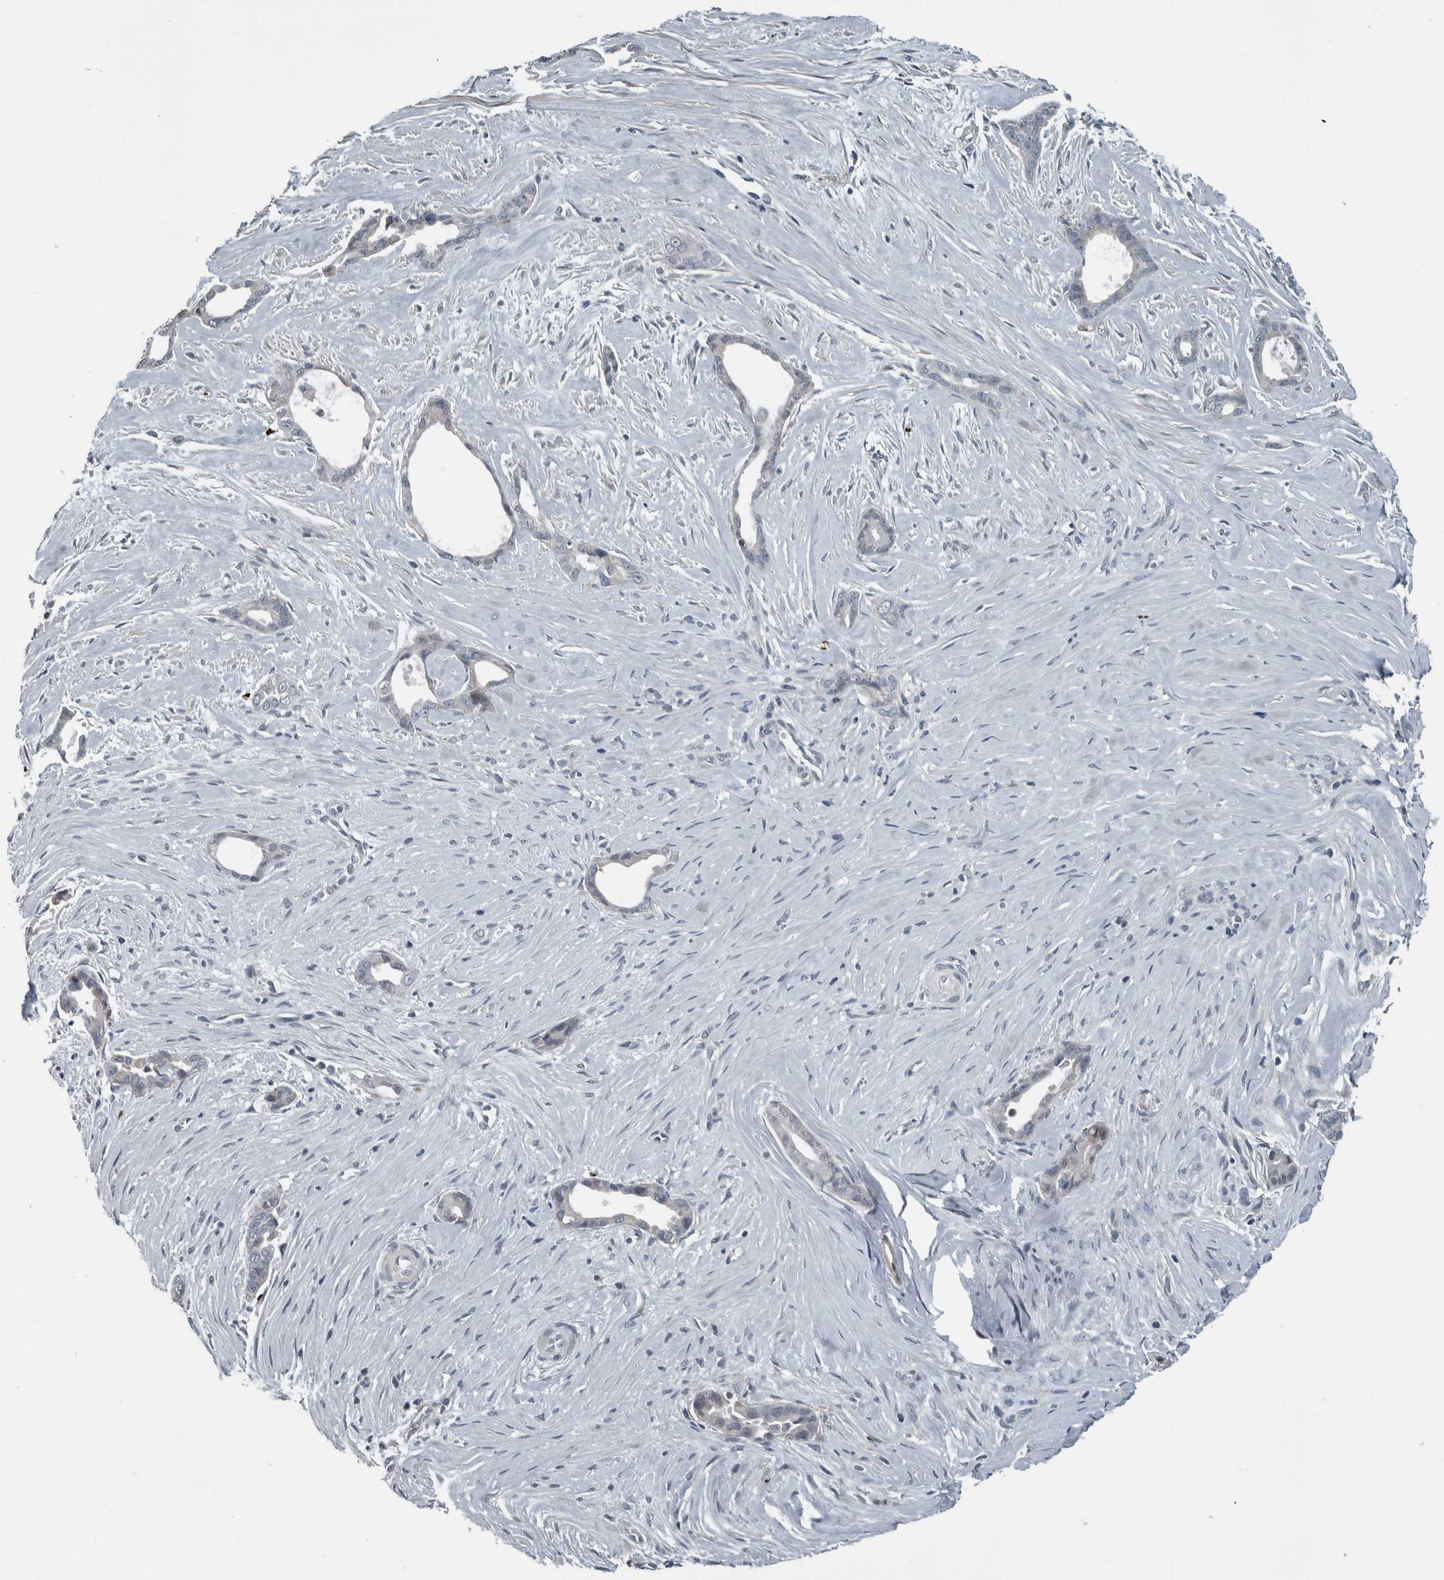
{"staining": {"intensity": "negative", "quantity": "none", "location": "none"}, "tissue": "liver cancer", "cell_type": "Tumor cells", "image_type": "cancer", "snomed": [{"axis": "morphology", "description": "Cholangiocarcinoma"}, {"axis": "topography", "description": "Liver"}], "caption": "The histopathology image demonstrates no significant positivity in tumor cells of cholangiocarcinoma (liver).", "gene": "KRT20", "patient": {"sex": "female", "age": 55}}